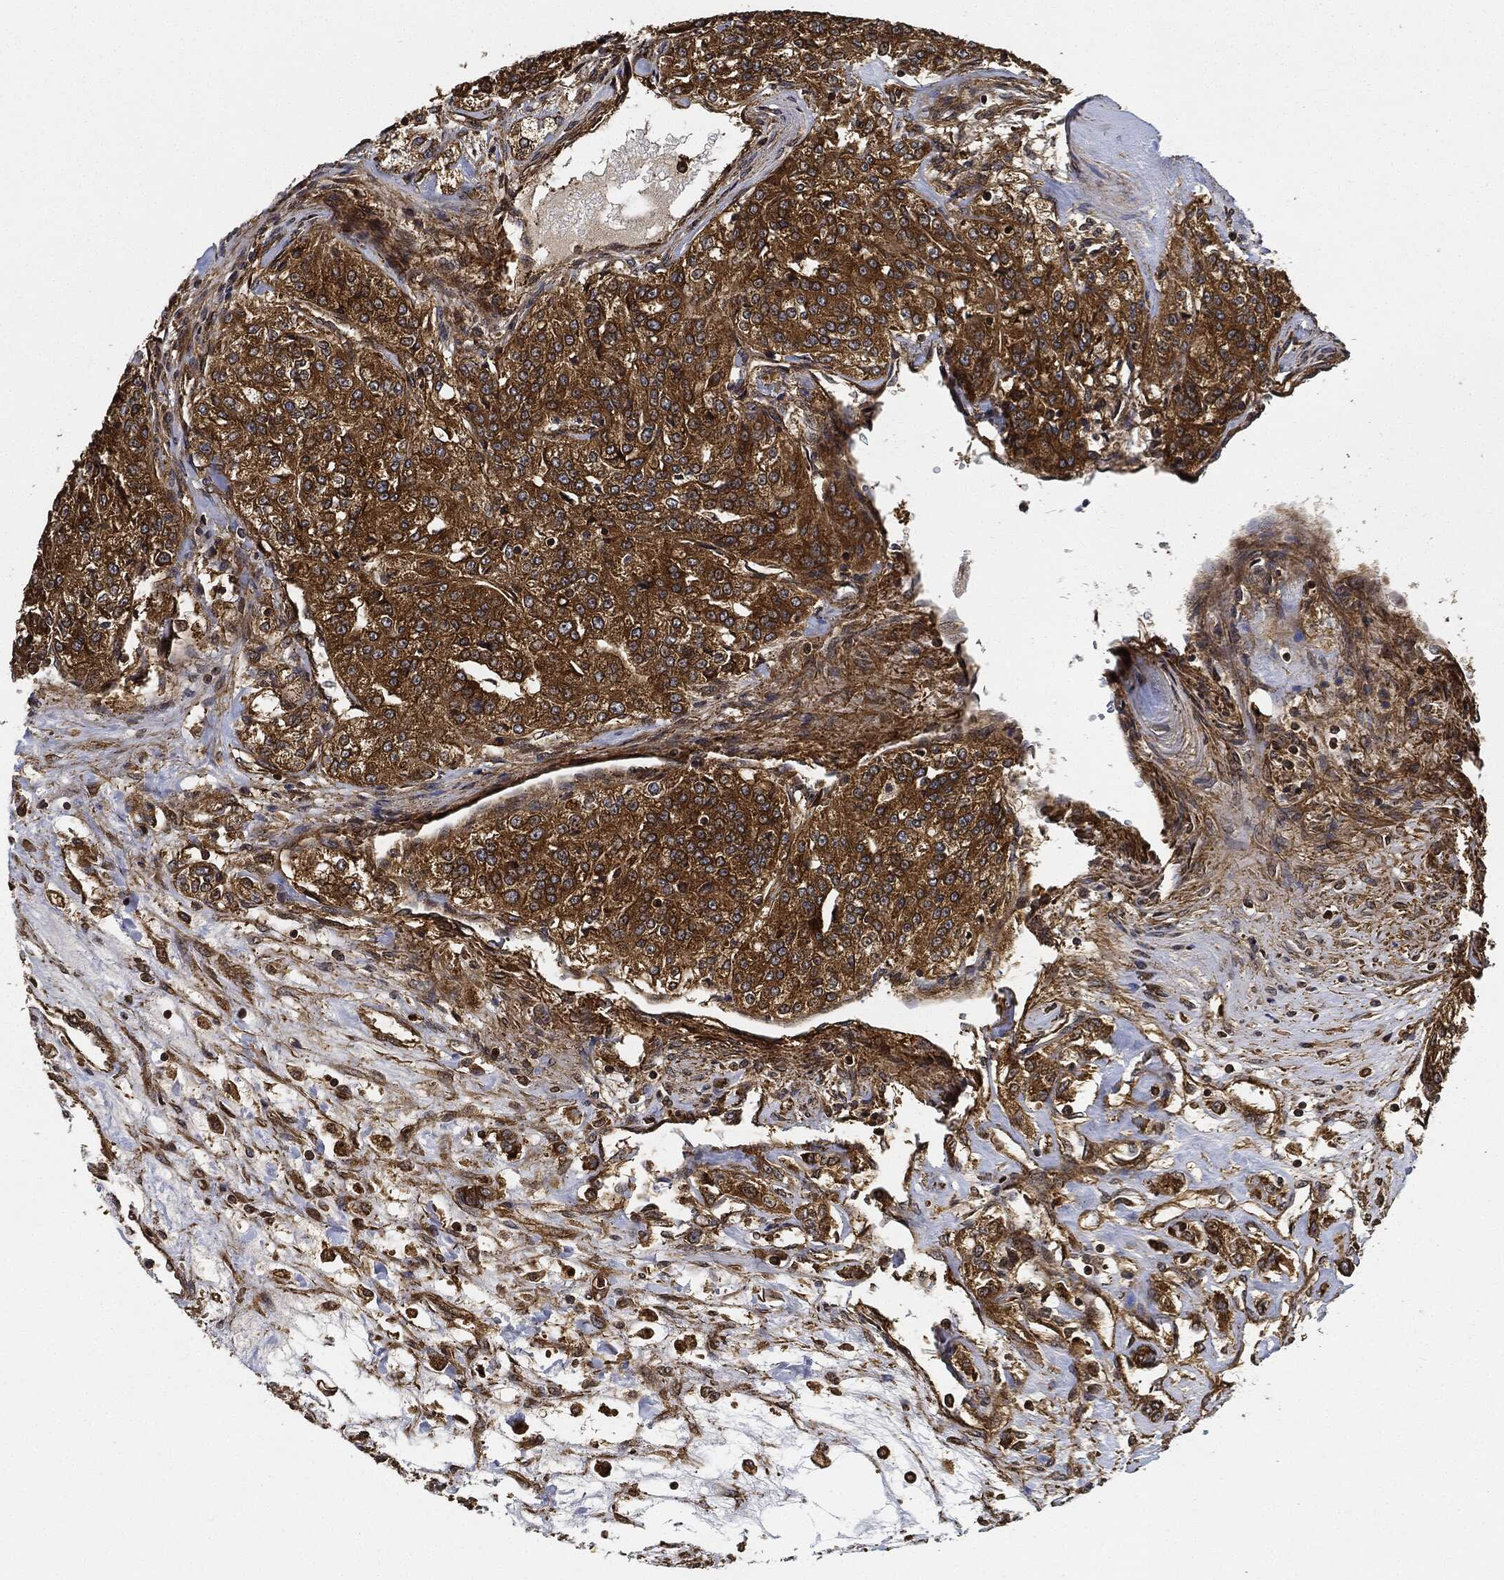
{"staining": {"intensity": "strong", "quantity": ">75%", "location": "cytoplasmic/membranous"}, "tissue": "renal cancer", "cell_type": "Tumor cells", "image_type": "cancer", "snomed": [{"axis": "morphology", "description": "Adenocarcinoma, NOS"}, {"axis": "topography", "description": "Kidney"}], "caption": "This photomicrograph shows immunohistochemistry staining of human renal cancer (adenocarcinoma), with high strong cytoplasmic/membranous positivity in about >75% of tumor cells.", "gene": "CEP290", "patient": {"sex": "female", "age": 63}}